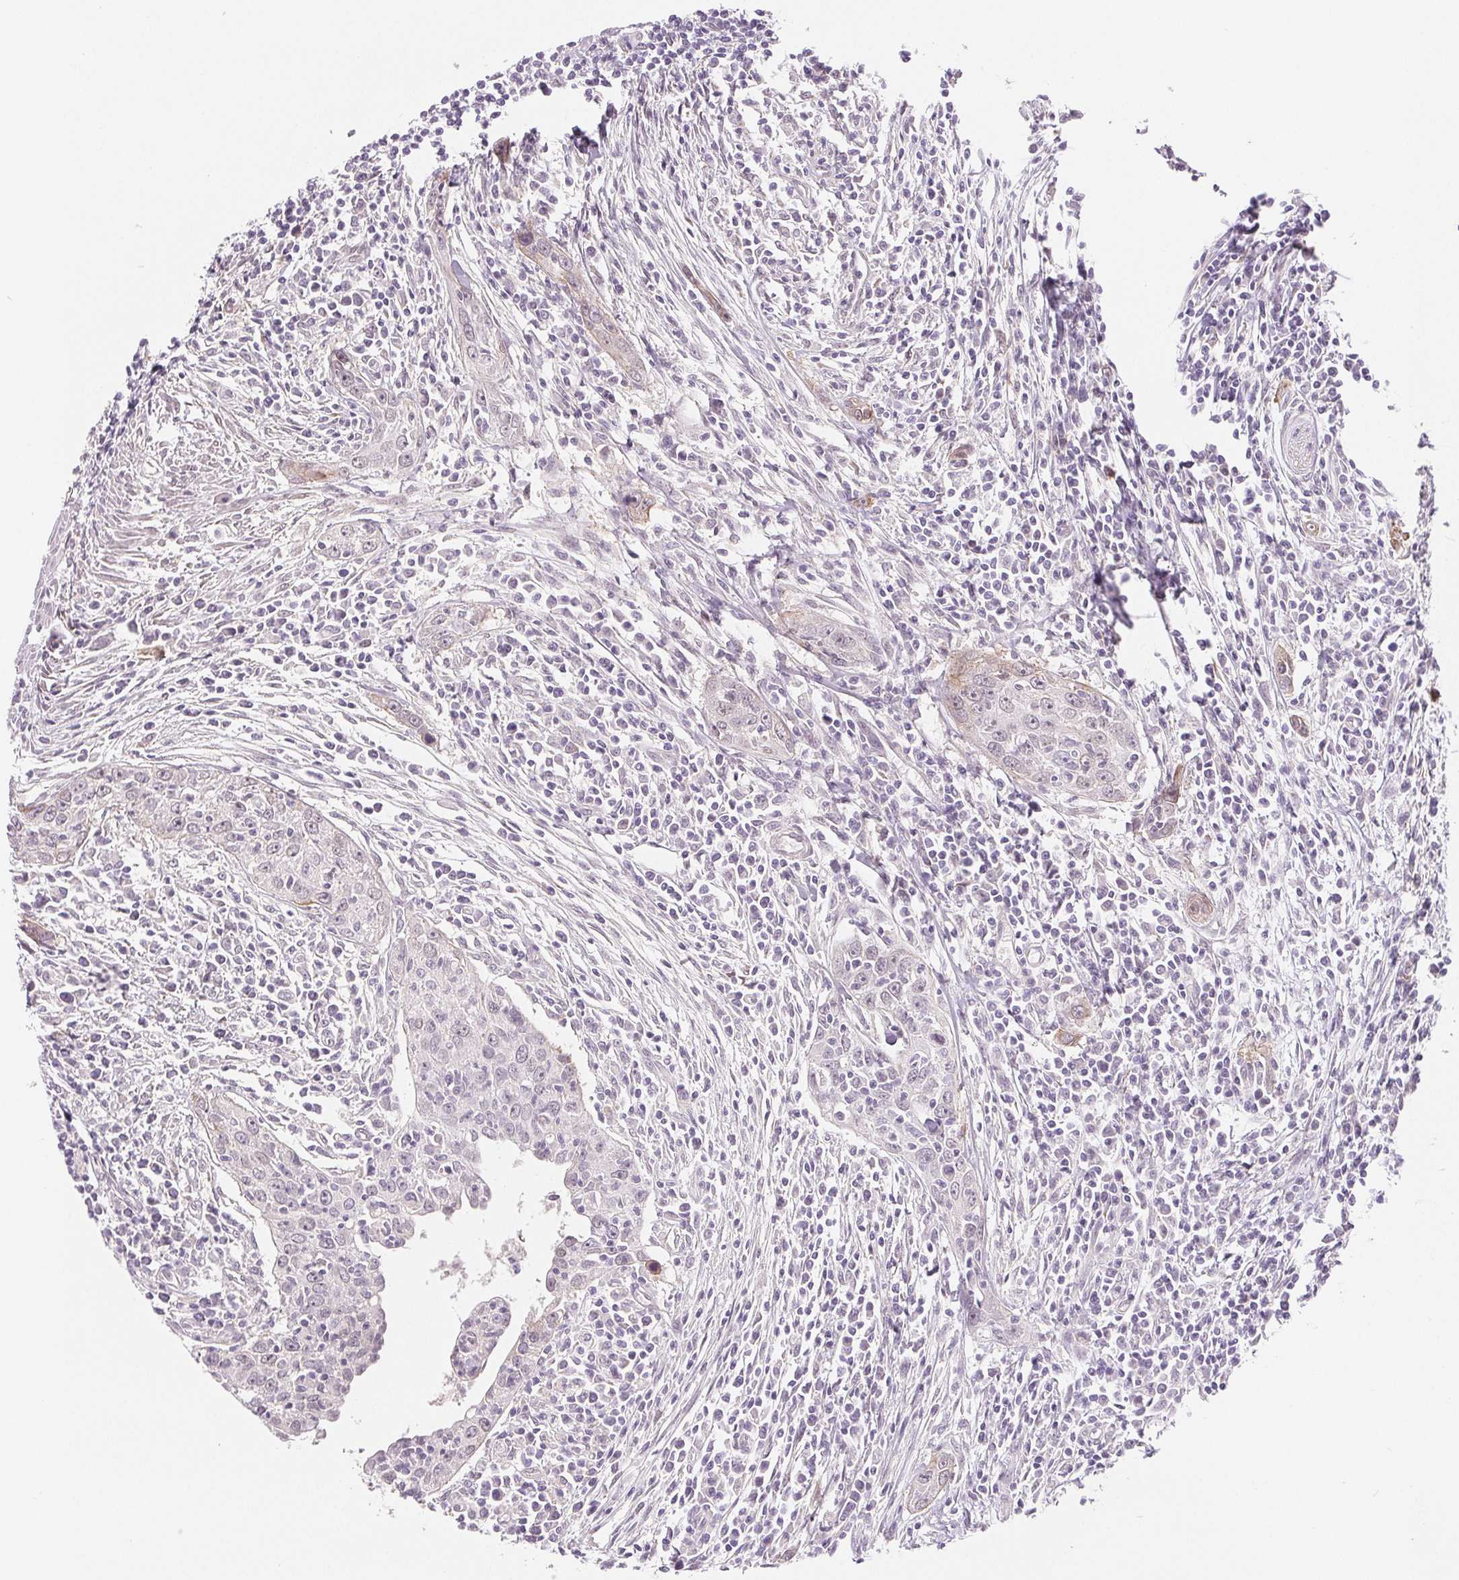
{"staining": {"intensity": "negative", "quantity": "none", "location": "none"}, "tissue": "urothelial cancer", "cell_type": "Tumor cells", "image_type": "cancer", "snomed": [{"axis": "morphology", "description": "Urothelial carcinoma, High grade"}, {"axis": "topography", "description": "Urinary bladder"}], "caption": "Immunohistochemistry micrograph of human urothelial carcinoma (high-grade) stained for a protein (brown), which displays no staining in tumor cells.", "gene": "CFC1", "patient": {"sex": "male", "age": 83}}